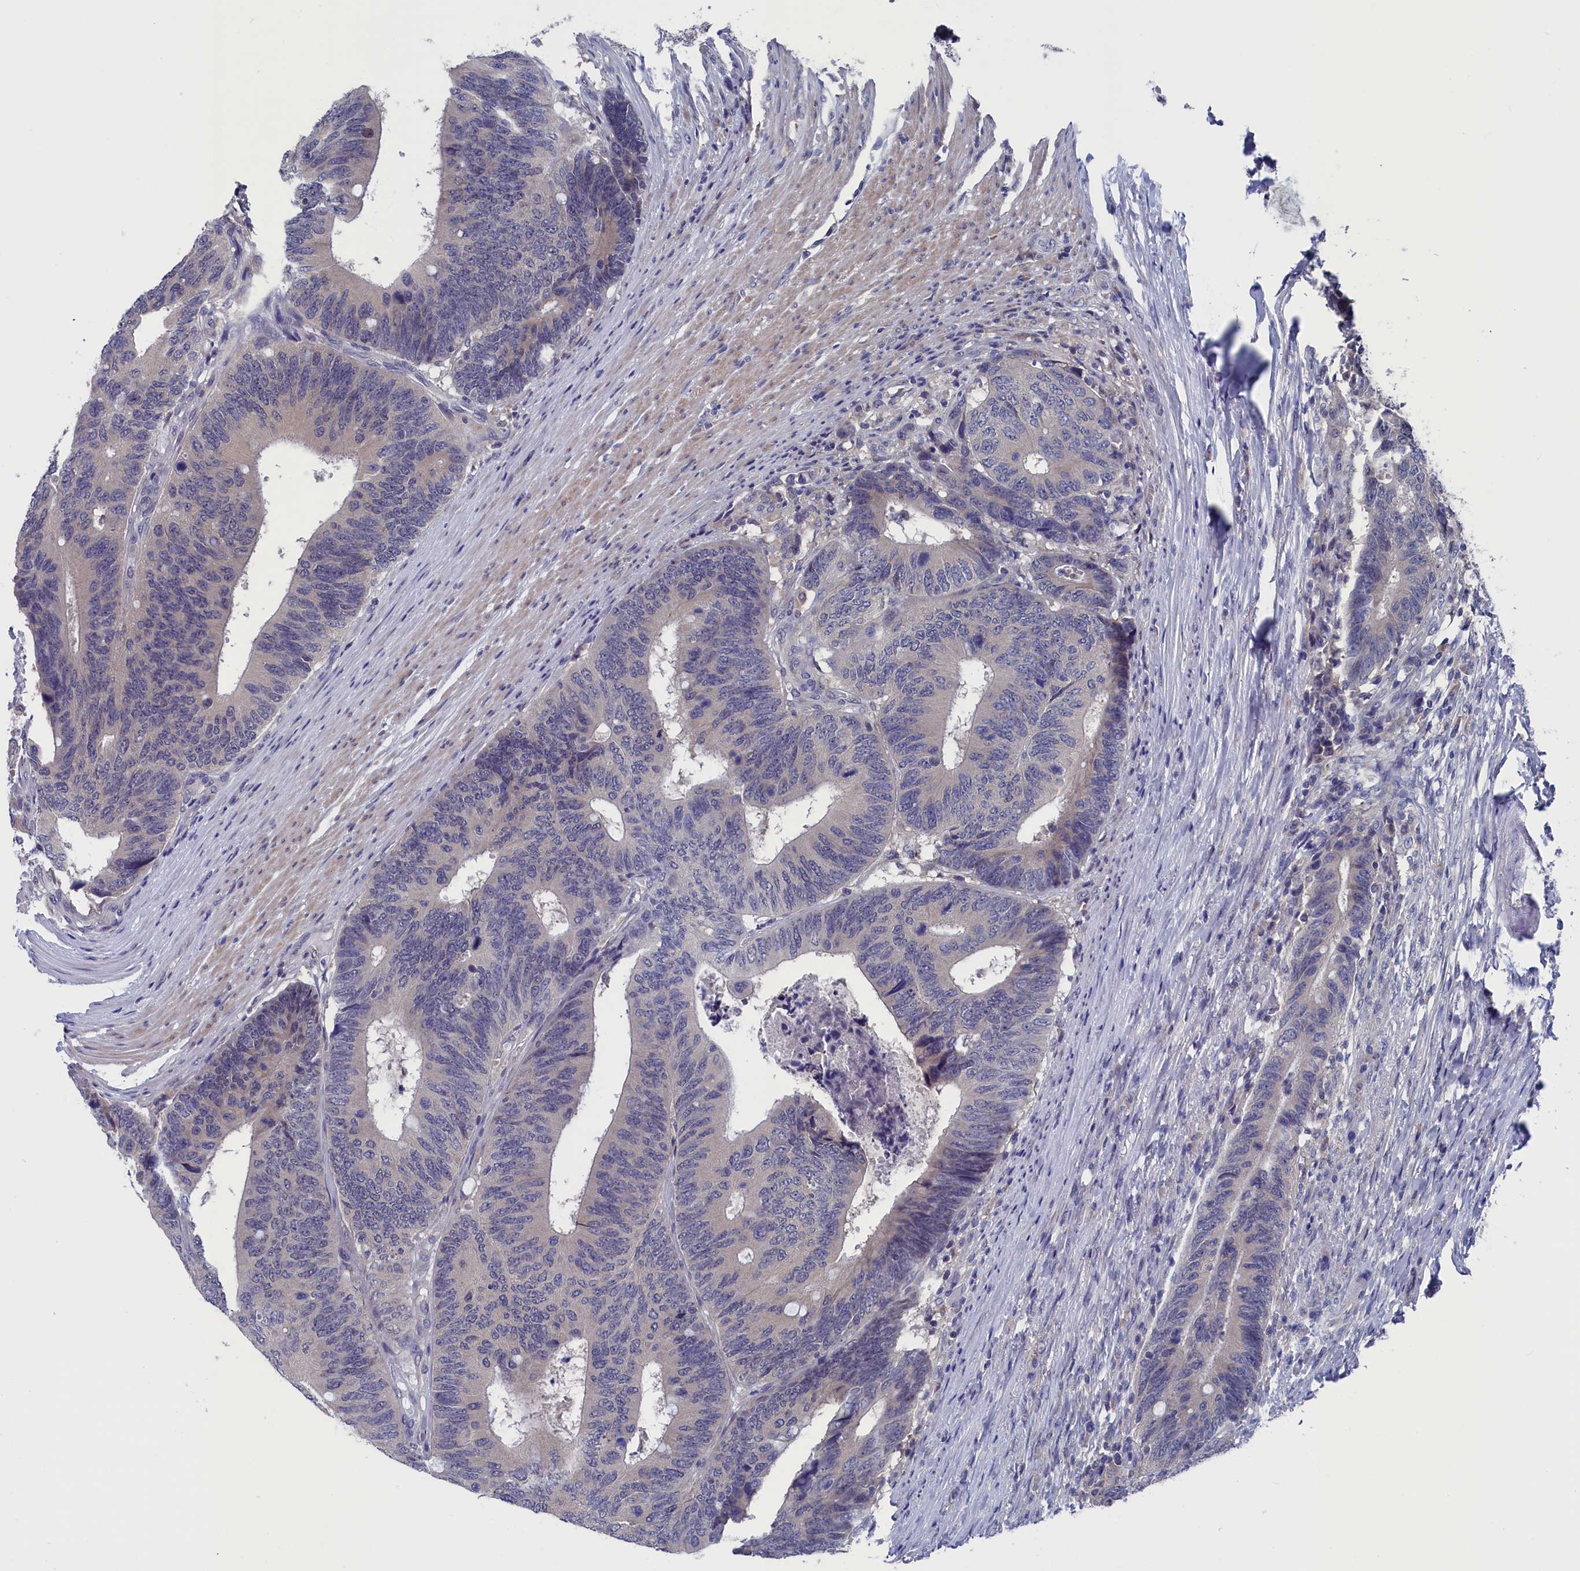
{"staining": {"intensity": "weak", "quantity": "25%-75%", "location": "cytoplasmic/membranous"}, "tissue": "colorectal cancer", "cell_type": "Tumor cells", "image_type": "cancer", "snomed": [{"axis": "morphology", "description": "Adenocarcinoma, NOS"}, {"axis": "topography", "description": "Colon"}], "caption": "An image showing weak cytoplasmic/membranous expression in about 25%-75% of tumor cells in colorectal cancer (adenocarcinoma), as visualized by brown immunohistochemical staining.", "gene": "SPATA13", "patient": {"sex": "male", "age": 87}}